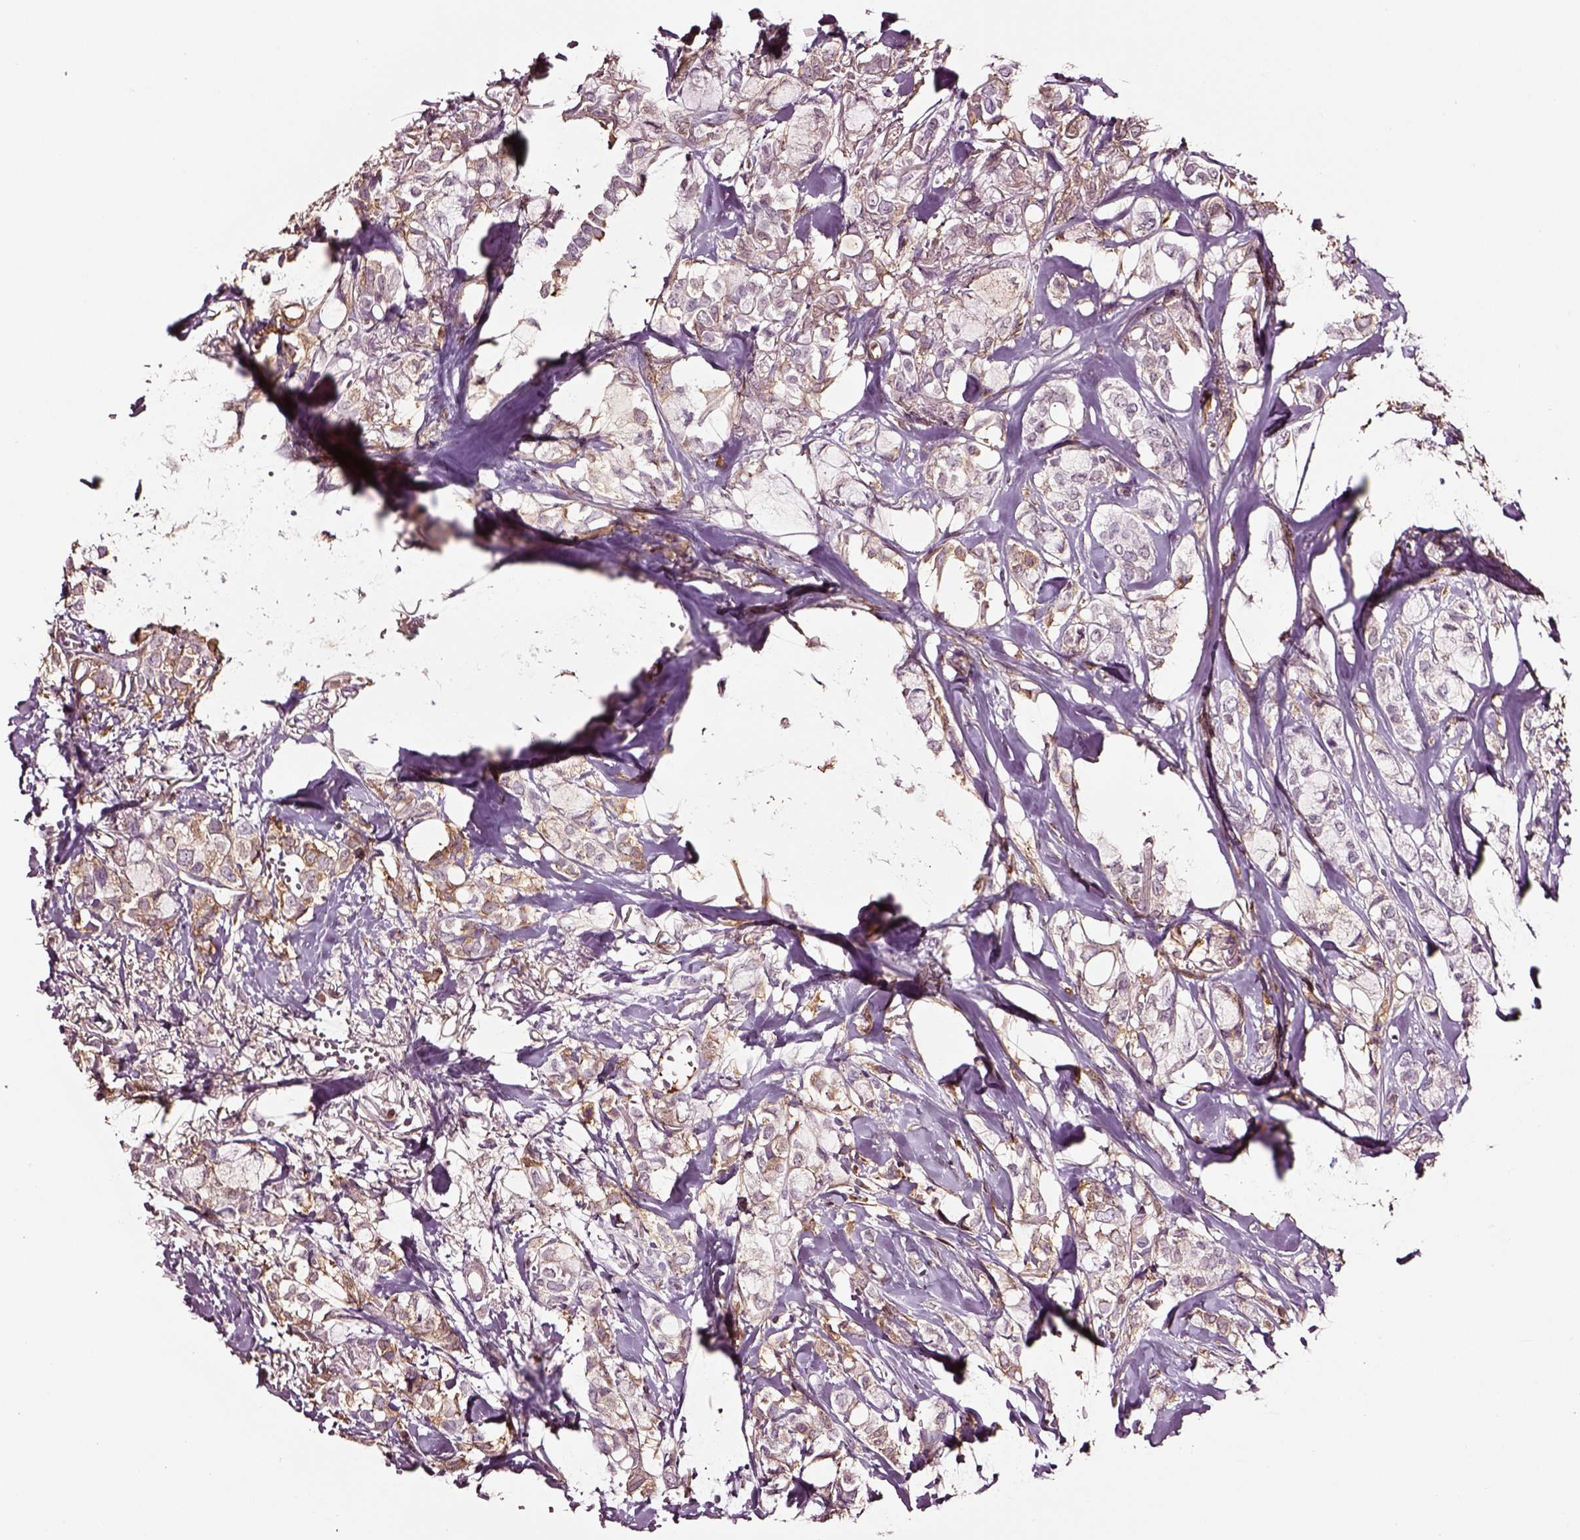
{"staining": {"intensity": "weak", "quantity": "<25%", "location": "cytoplasmic/membranous"}, "tissue": "breast cancer", "cell_type": "Tumor cells", "image_type": "cancer", "snomed": [{"axis": "morphology", "description": "Duct carcinoma"}, {"axis": "topography", "description": "Breast"}], "caption": "This image is of infiltrating ductal carcinoma (breast) stained with immunohistochemistry (IHC) to label a protein in brown with the nuclei are counter-stained blue. There is no expression in tumor cells.", "gene": "TF", "patient": {"sex": "female", "age": 85}}